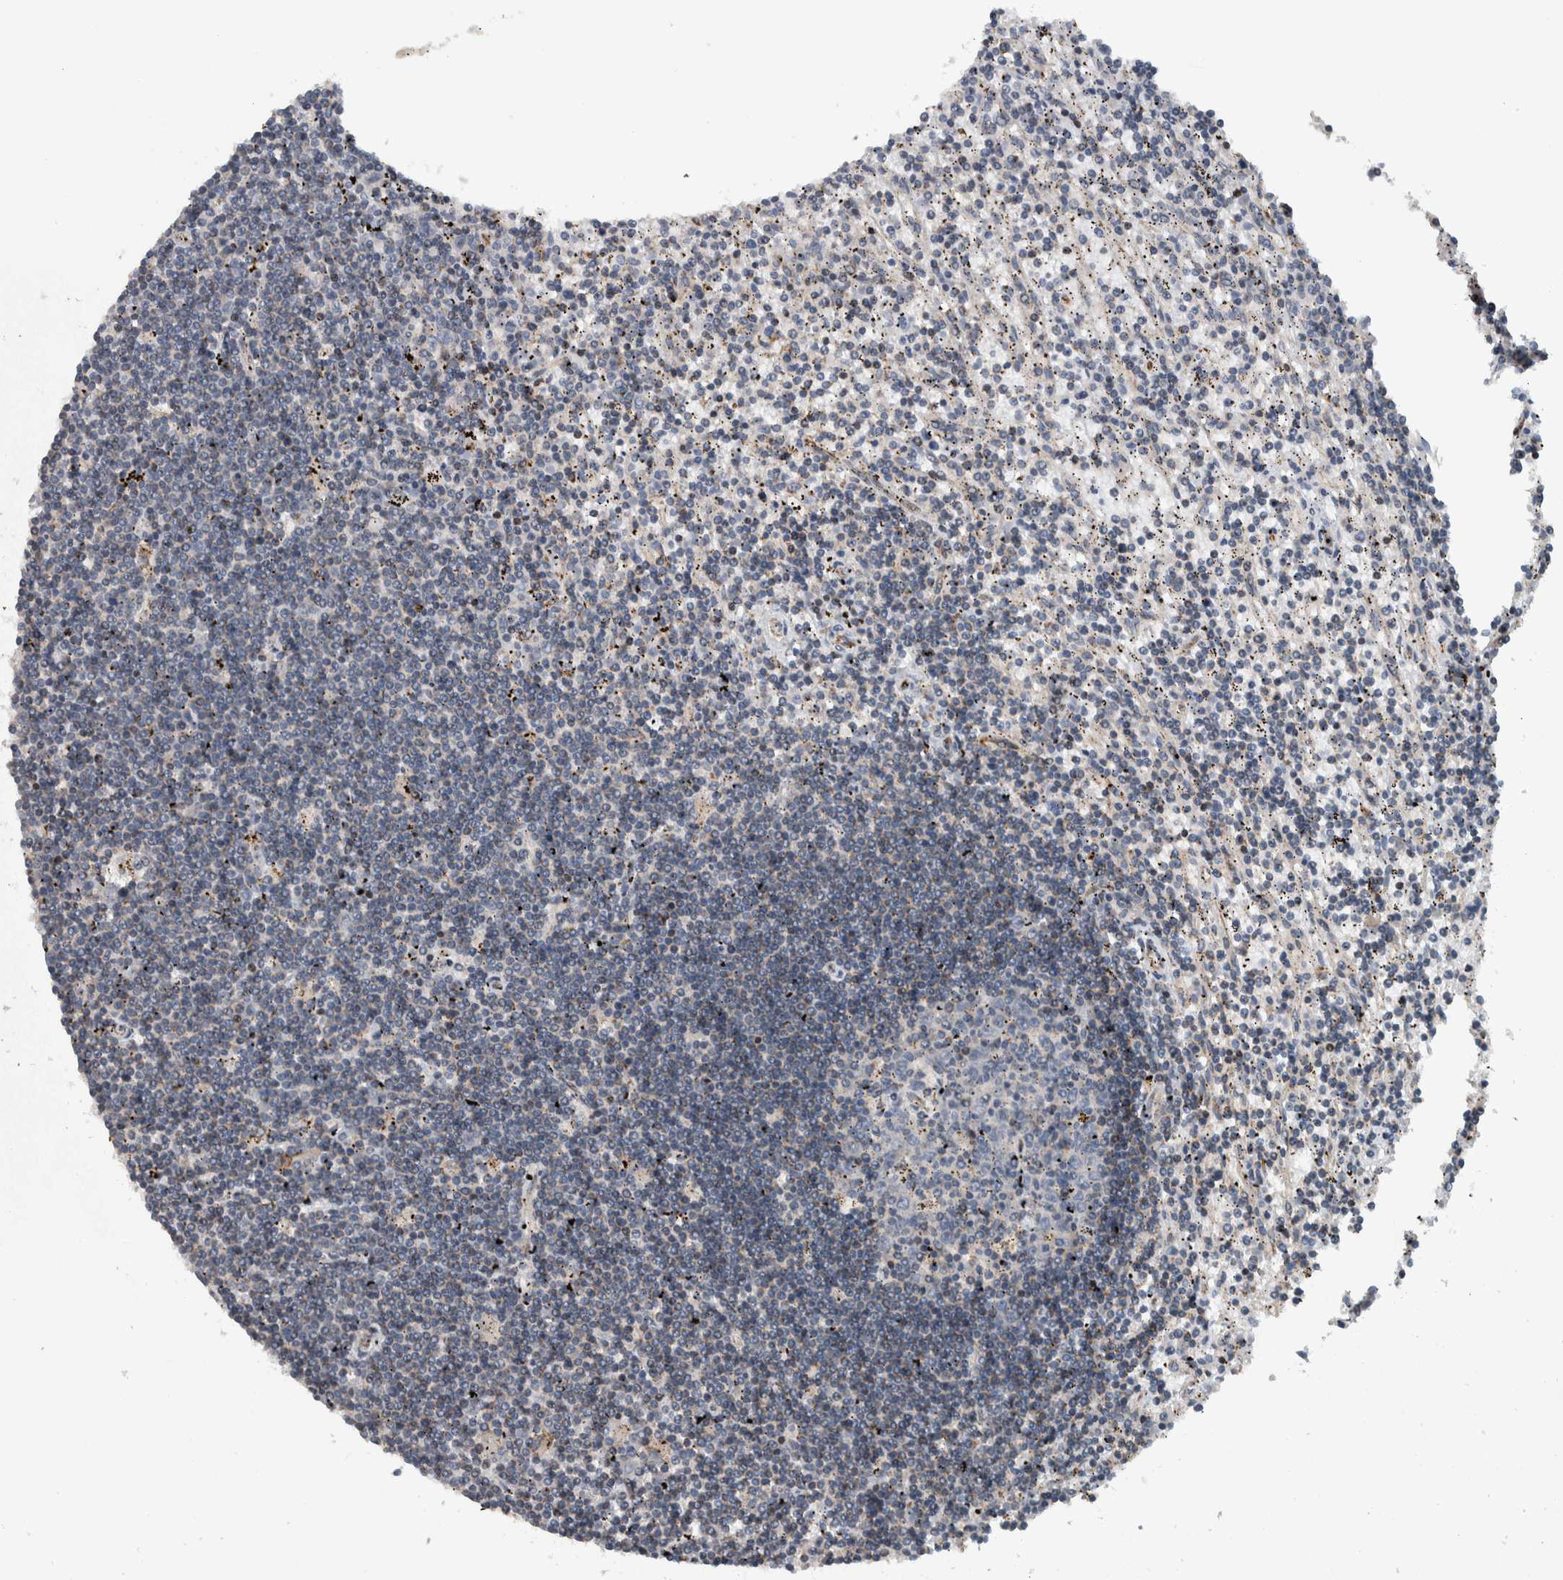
{"staining": {"intensity": "negative", "quantity": "none", "location": "none"}, "tissue": "lymphoma", "cell_type": "Tumor cells", "image_type": "cancer", "snomed": [{"axis": "morphology", "description": "Malignant lymphoma, non-Hodgkin's type, Low grade"}, {"axis": "topography", "description": "Spleen"}], "caption": "An immunohistochemistry (IHC) histopathology image of lymphoma is shown. There is no staining in tumor cells of lymphoma.", "gene": "BAIAP2L1", "patient": {"sex": "male", "age": 76}}